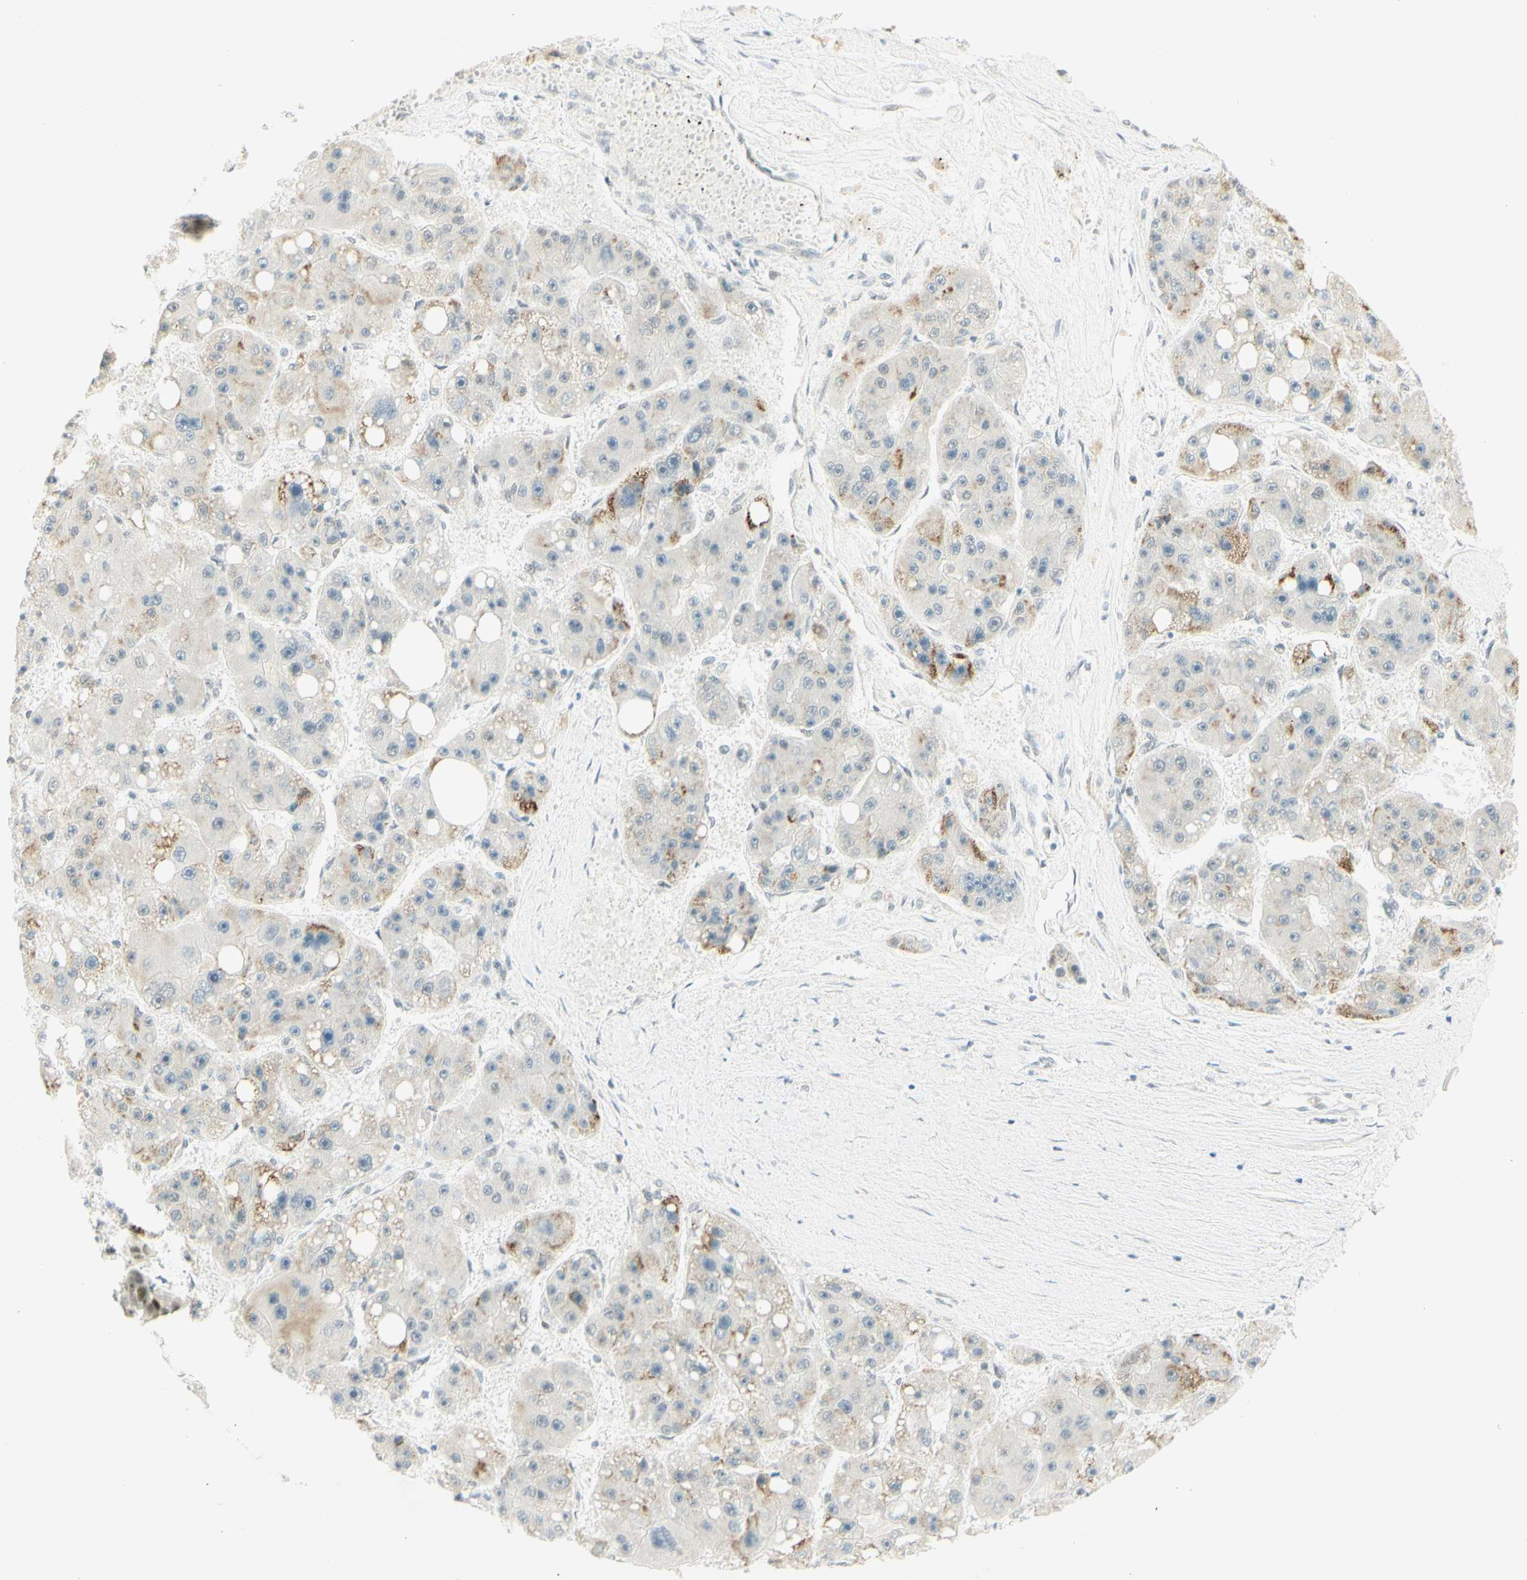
{"staining": {"intensity": "moderate", "quantity": "25%-75%", "location": "cytoplasmic/membranous"}, "tissue": "liver cancer", "cell_type": "Tumor cells", "image_type": "cancer", "snomed": [{"axis": "morphology", "description": "Carcinoma, Hepatocellular, NOS"}, {"axis": "topography", "description": "Liver"}], "caption": "DAB (3,3'-diaminobenzidine) immunohistochemical staining of liver cancer (hepatocellular carcinoma) reveals moderate cytoplasmic/membranous protein positivity in about 25%-75% of tumor cells.", "gene": "PMS2", "patient": {"sex": "female", "age": 61}}